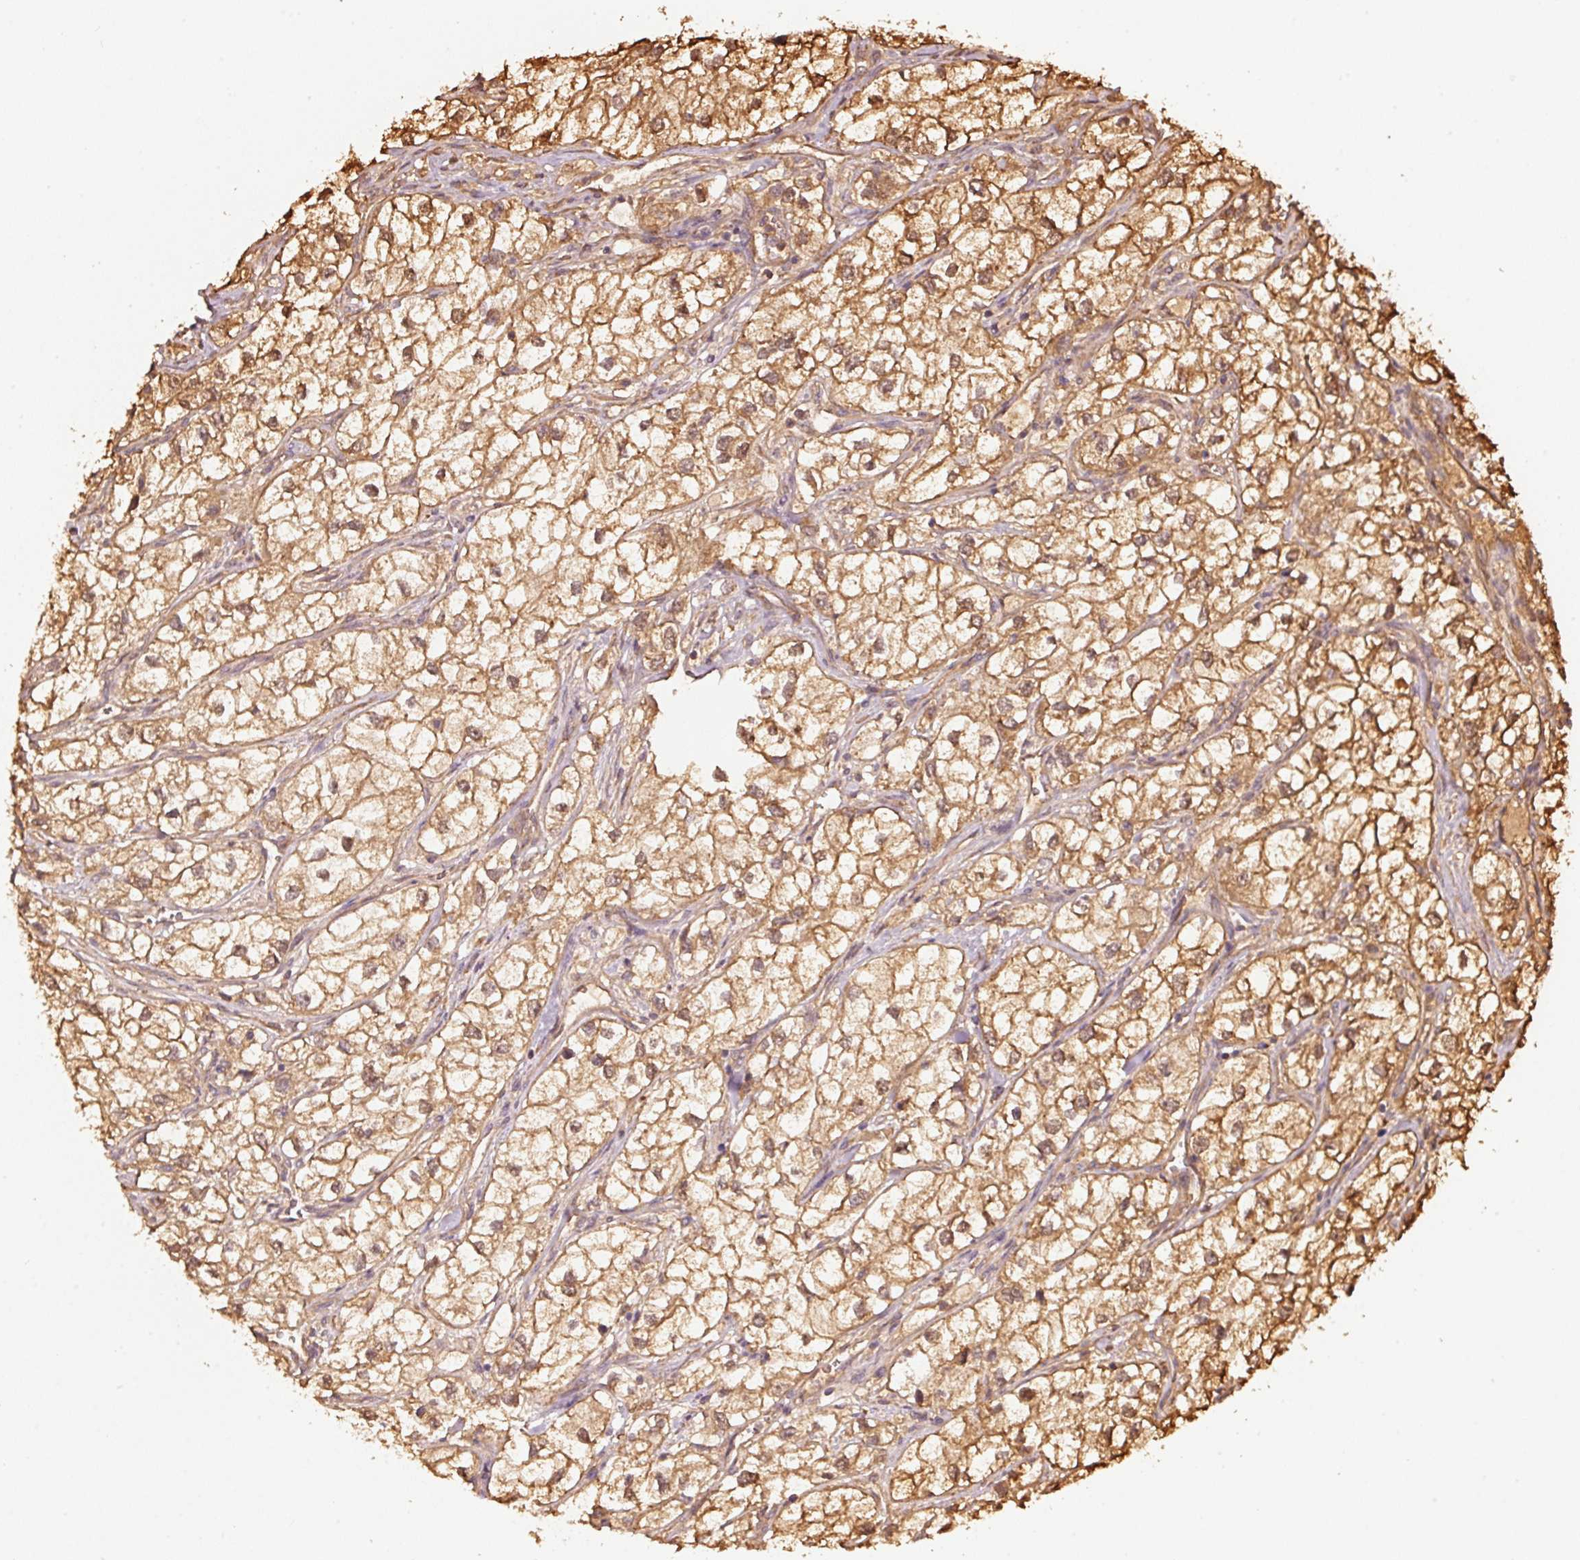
{"staining": {"intensity": "moderate", "quantity": ">75%", "location": "cytoplasmic/membranous,nuclear"}, "tissue": "renal cancer", "cell_type": "Tumor cells", "image_type": "cancer", "snomed": [{"axis": "morphology", "description": "Adenocarcinoma, NOS"}, {"axis": "topography", "description": "Kidney"}], "caption": "Immunohistochemistry (IHC) (DAB) staining of renal cancer (adenocarcinoma) demonstrates moderate cytoplasmic/membranous and nuclear protein expression in approximately >75% of tumor cells.", "gene": "STAU1", "patient": {"sex": "male", "age": 59}}